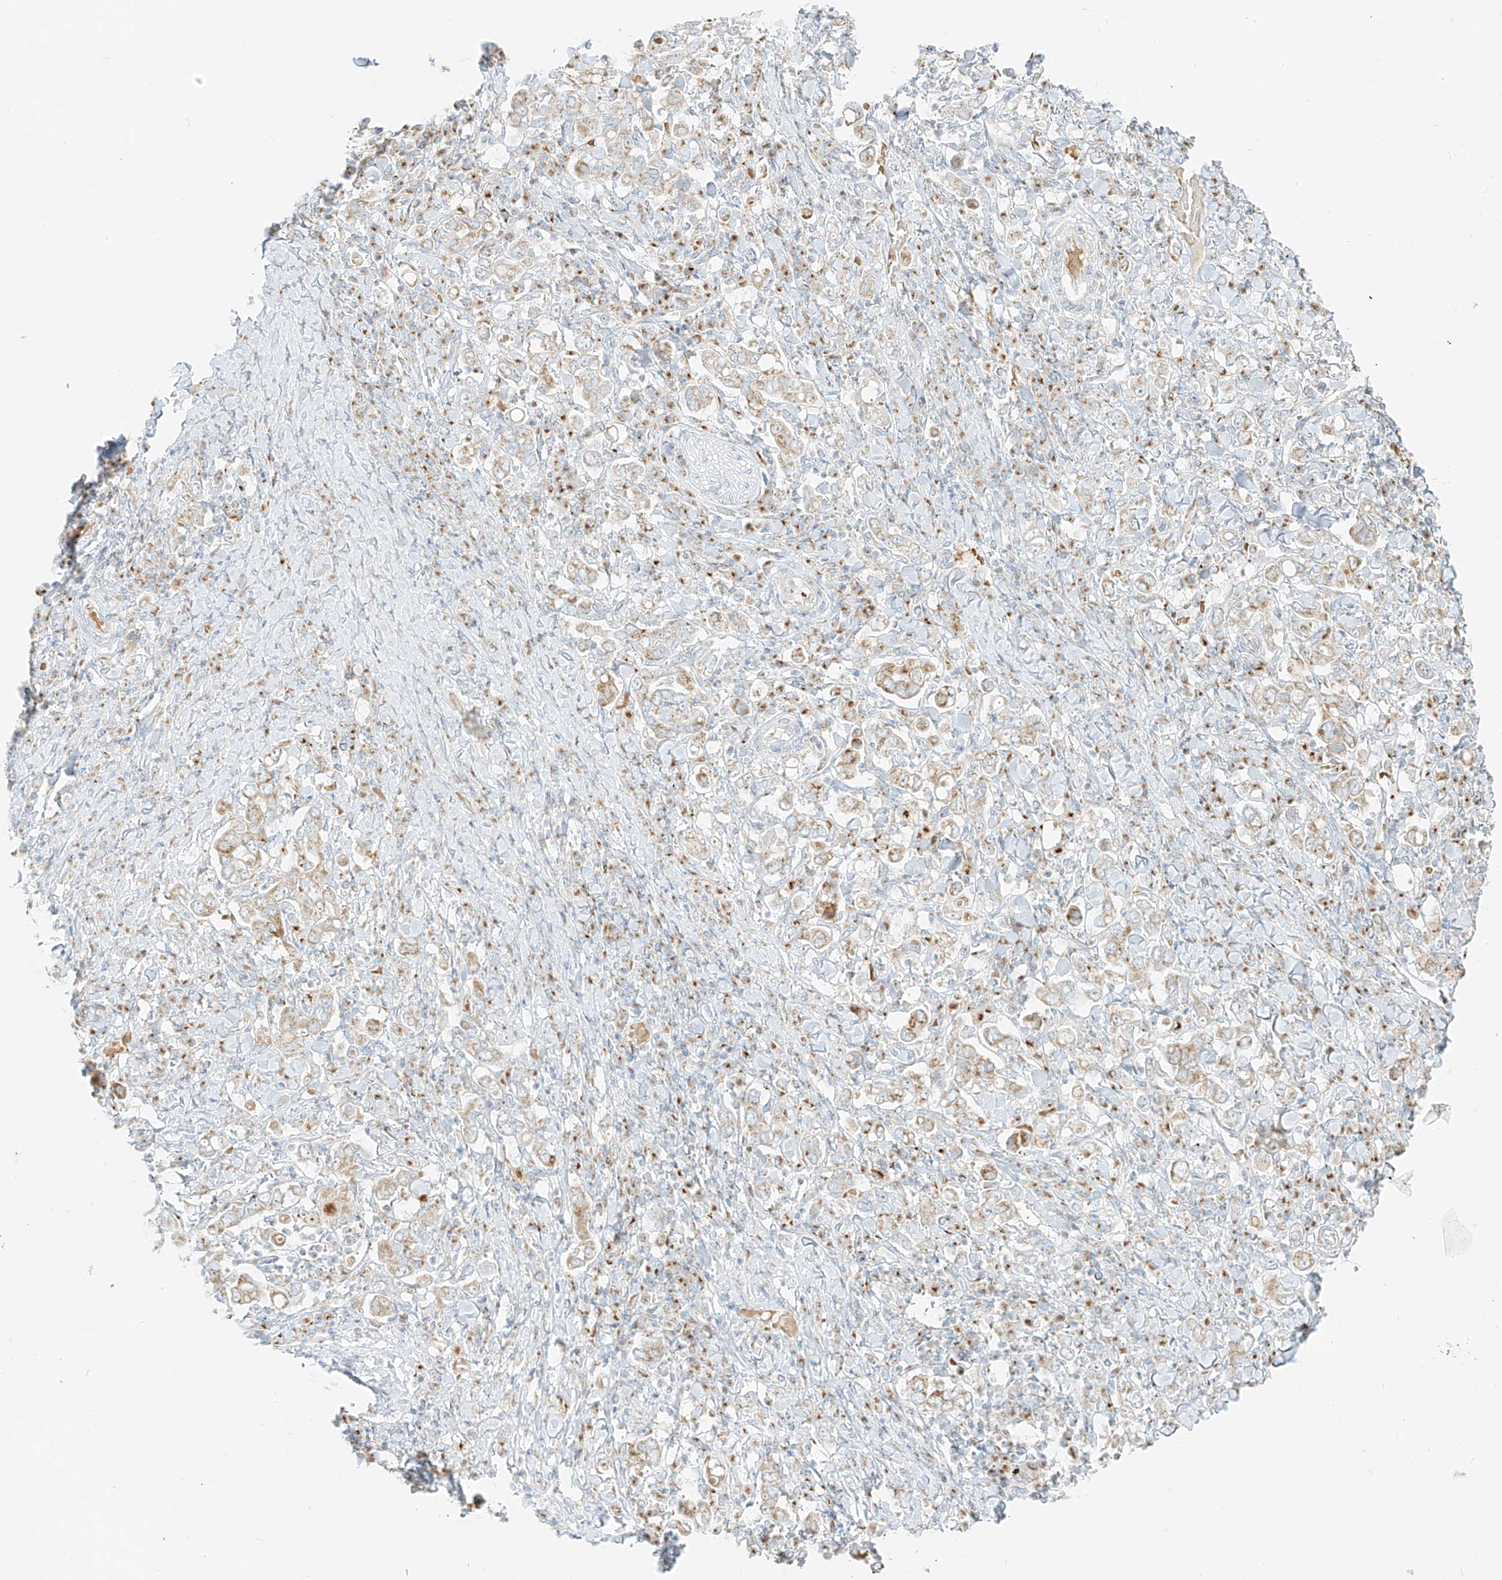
{"staining": {"intensity": "weak", "quantity": ">75%", "location": "cytoplasmic/membranous"}, "tissue": "stomach cancer", "cell_type": "Tumor cells", "image_type": "cancer", "snomed": [{"axis": "morphology", "description": "Adenocarcinoma, NOS"}, {"axis": "topography", "description": "Stomach, upper"}], "caption": "Protein staining of adenocarcinoma (stomach) tissue displays weak cytoplasmic/membranous expression in approximately >75% of tumor cells.", "gene": "TMEM87B", "patient": {"sex": "male", "age": 62}}